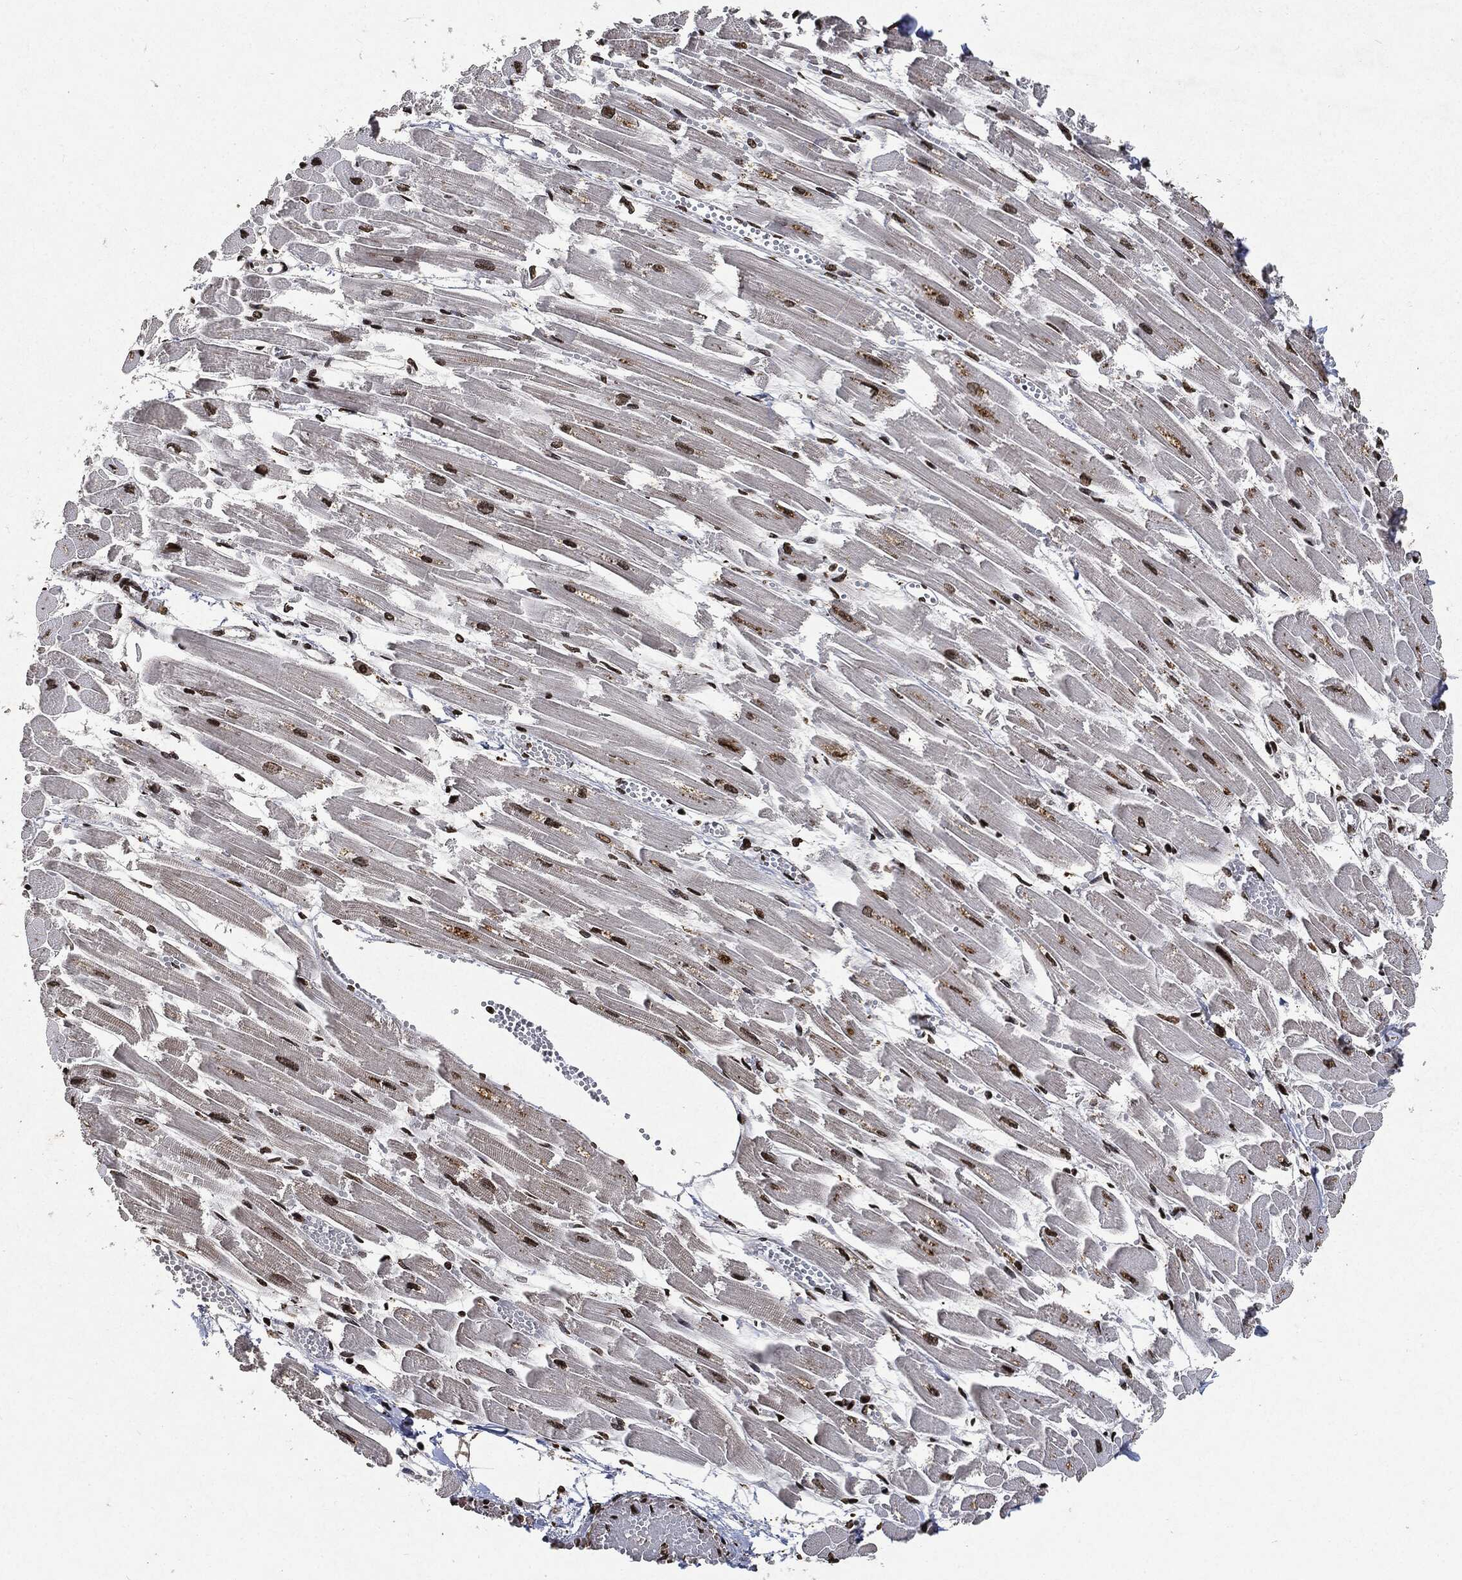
{"staining": {"intensity": "moderate", "quantity": ">75%", "location": "nuclear"}, "tissue": "heart muscle", "cell_type": "Cardiomyocytes", "image_type": "normal", "snomed": [{"axis": "morphology", "description": "Normal tissue, NOS"}, {"axis": "topography", "description": "Heart"}], "caption": "A medium amount of moderate nuclear positivity is seen in about >75% of cardiomyocytes in normal heart muscle.", "gene": "JUN", "patient": {"sex": "female", "age": 52}}